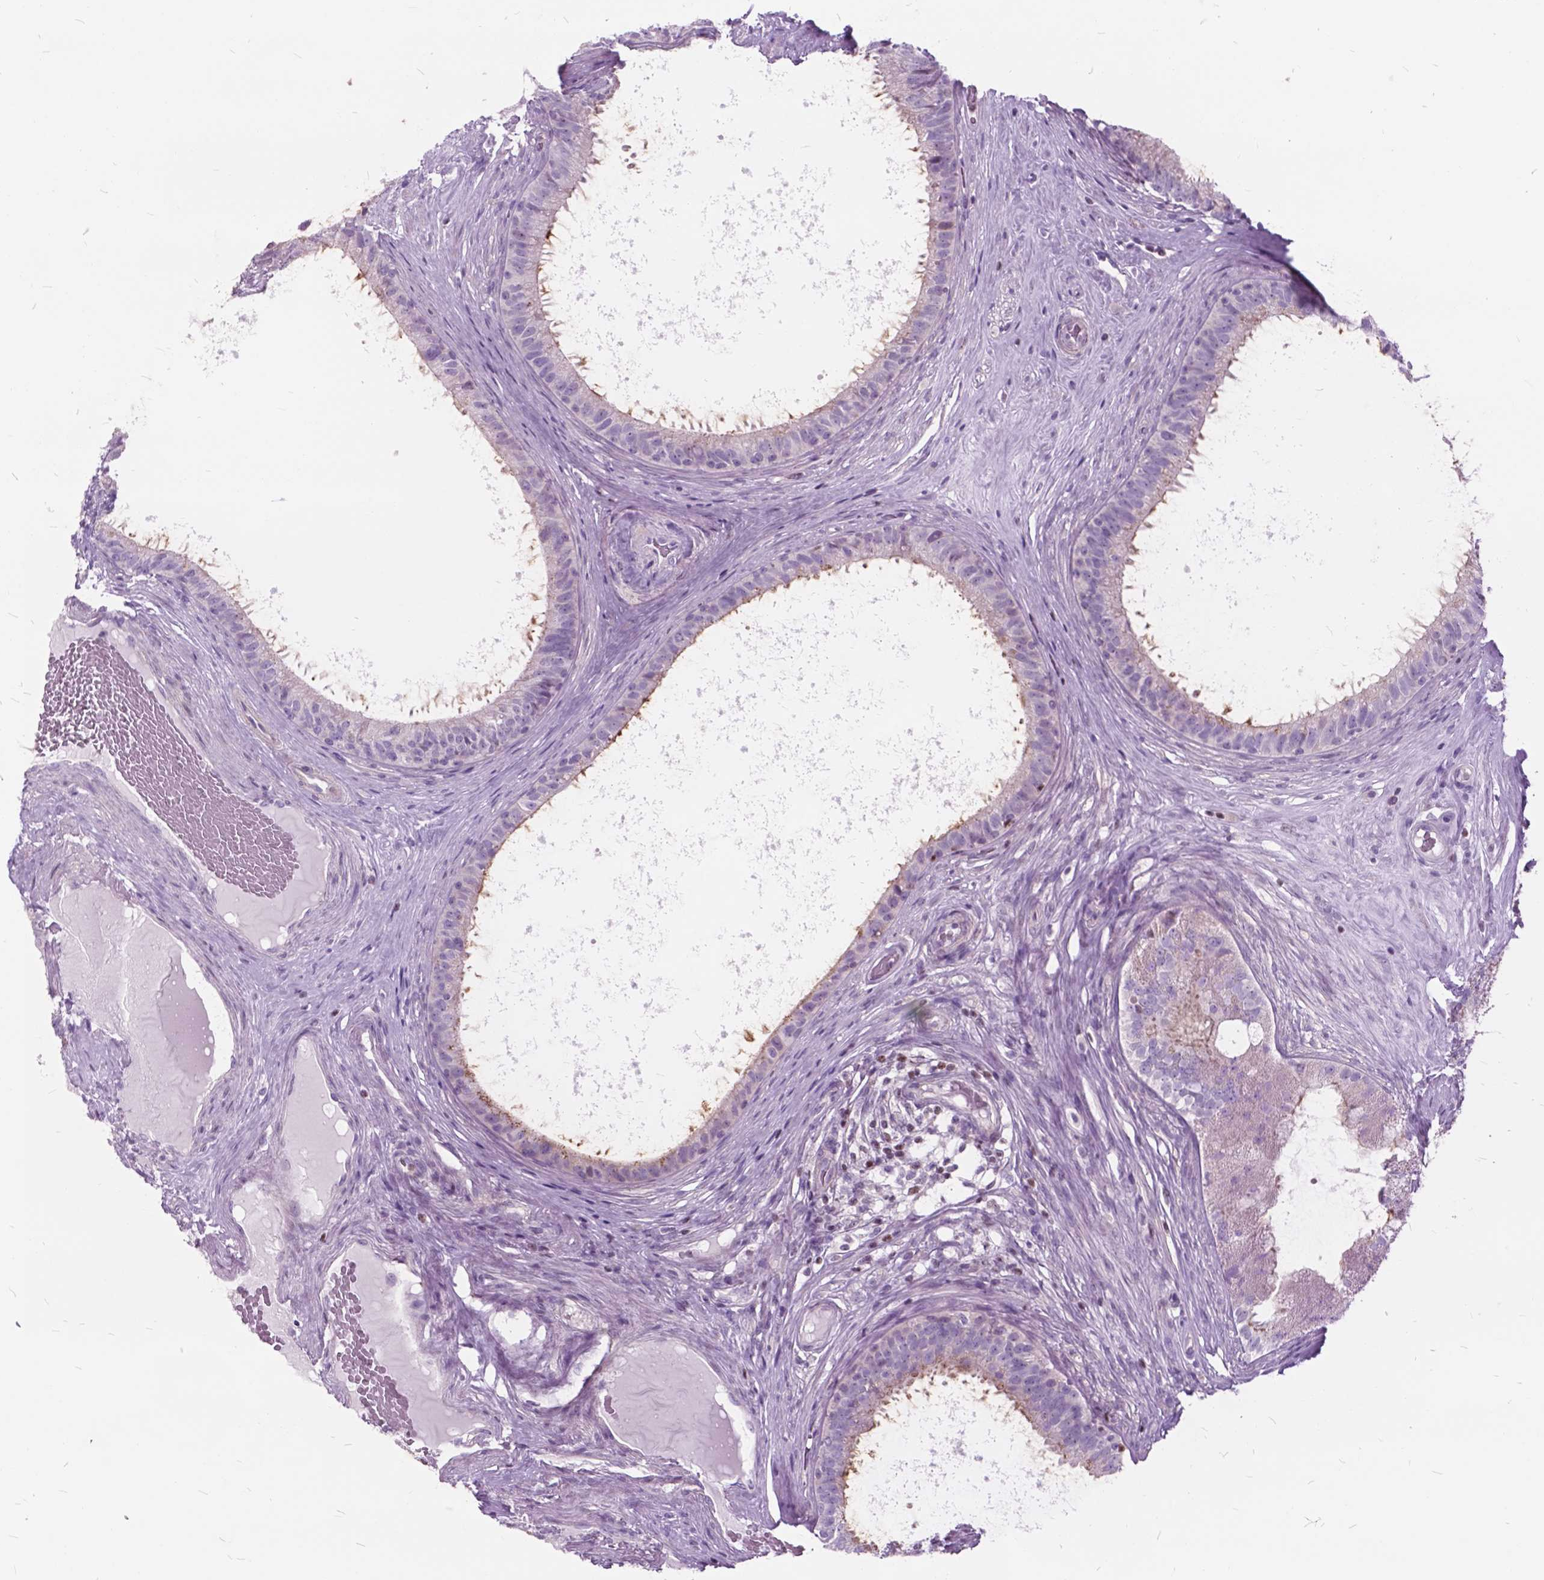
{"staining": {"intensity": "moderate", "quantity": "25%-75%", "location": "cytoplasmic/membranous"}, "tissue": "epididymis", "cell_type": "Glandular cells", "image_type": "normal", "snomed": [{"axis": "morphology", "description": "Normal tissue, NOS"}, {"axis": "topography", "description": "Epididymis"}], "caption": "Immunohistochemistry (IHC) histopathology image of normal epididymis: human epididymis stained using immunohistochemistry shows medium levels of moderate protein expression localized specifically in the cytoplasmic/membranous of glandular cells, appearing as a cytoplasmic/membranous brown color.", "gene": "SP140", "patient": {"sex": "male", "age": 59}}